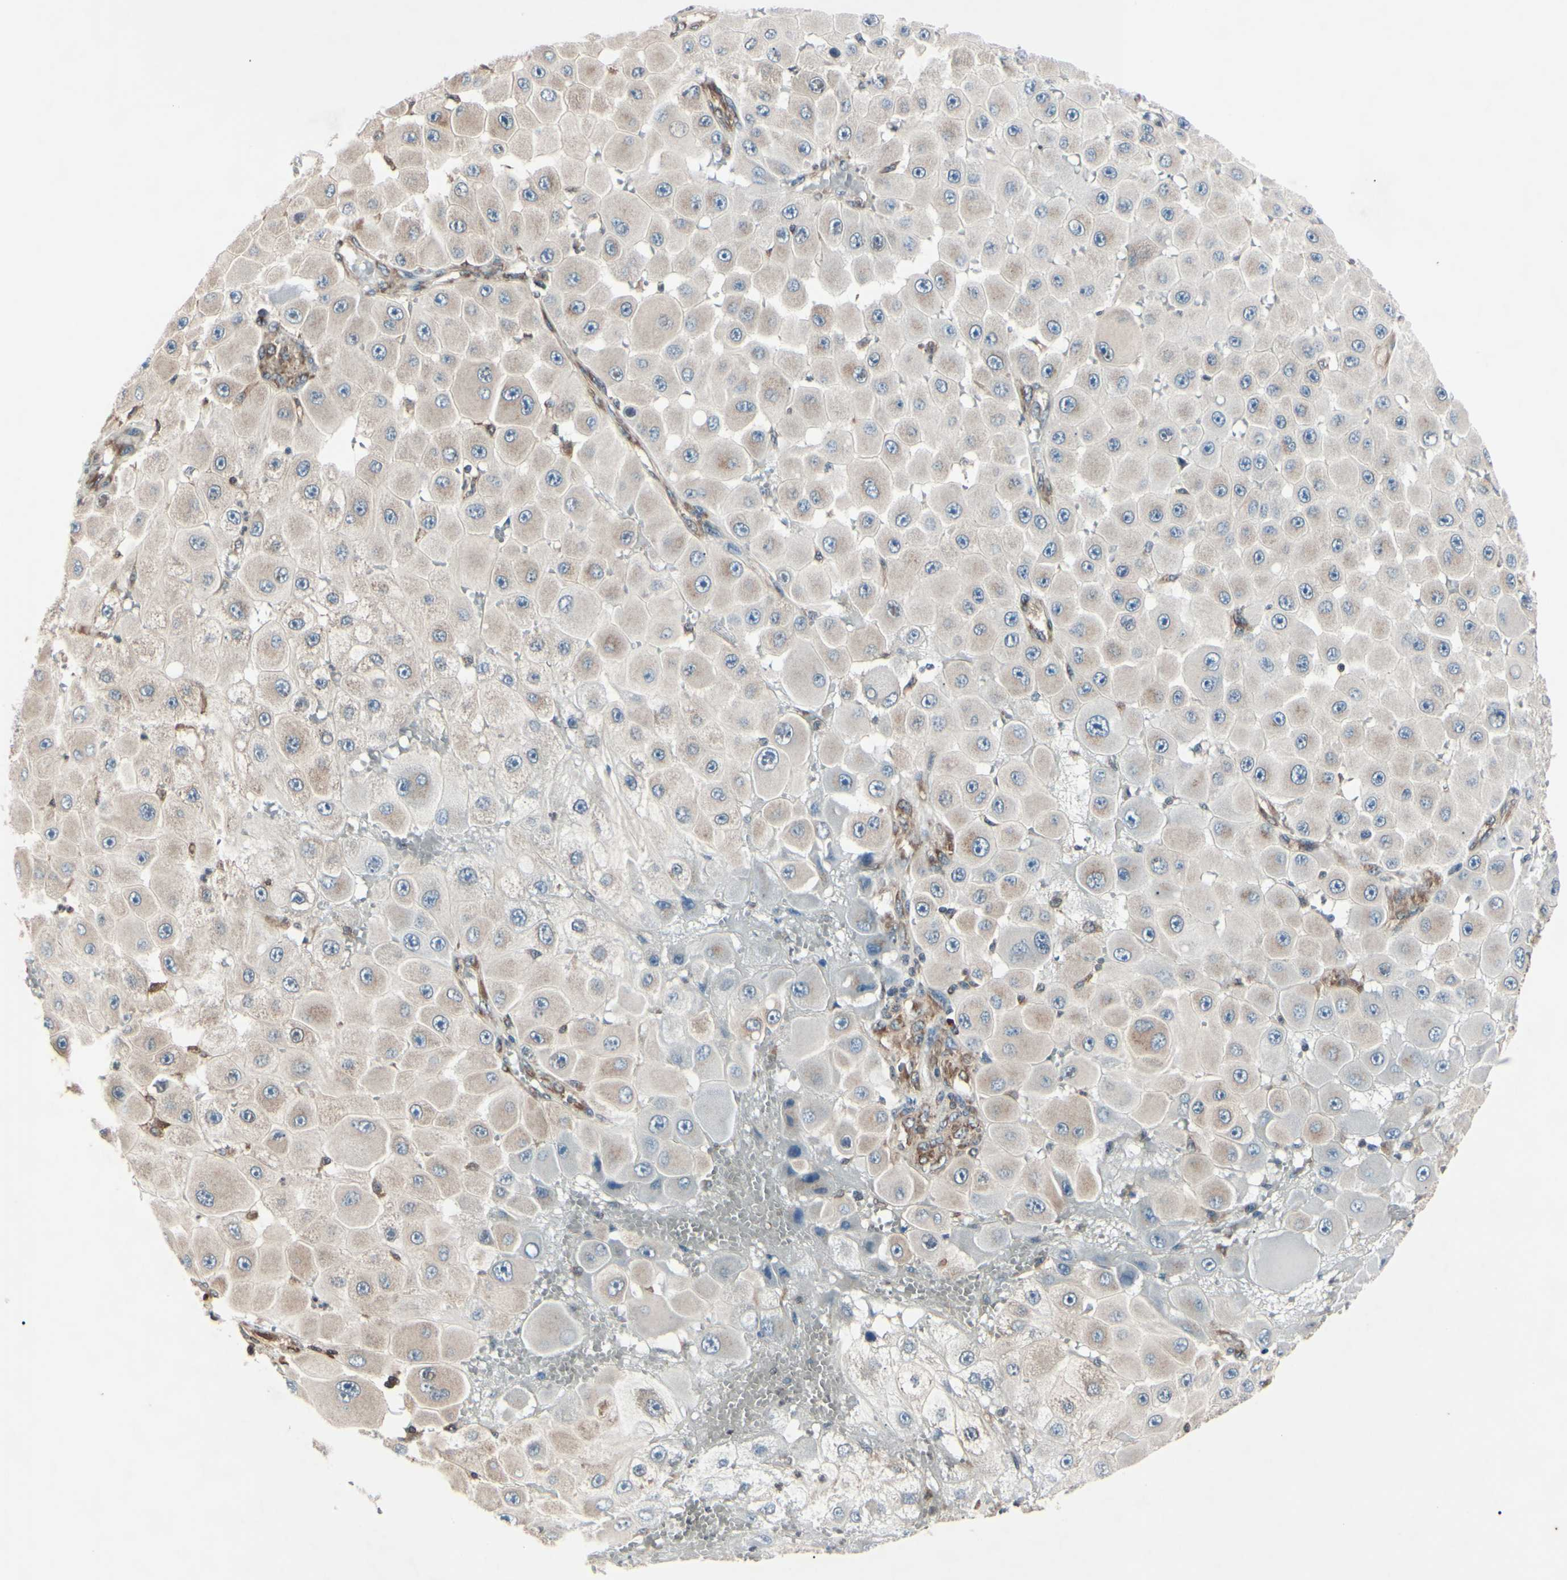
{"staining": {"intensity": "moderate", "quantity": ">75%", "location": "cytoplasmic/membranous"}, "tissue": "melanoma", "cell_type": "Tumor cells", "image_type": "cancer", "snomed": [{"axis": "morphology", "description": "Malignant melanoma, NOS"}, {"axis": "topography", "description": "Skin"}], "caption": "There is medium levels of moderate cytoplasmic/membranous expression in tumor cells of malignant melanoma, as demonstrated by immunohistochemical staining (brown color).", "gene": "MAPRE1", "patient": {"sex": "female", "age": 81}}